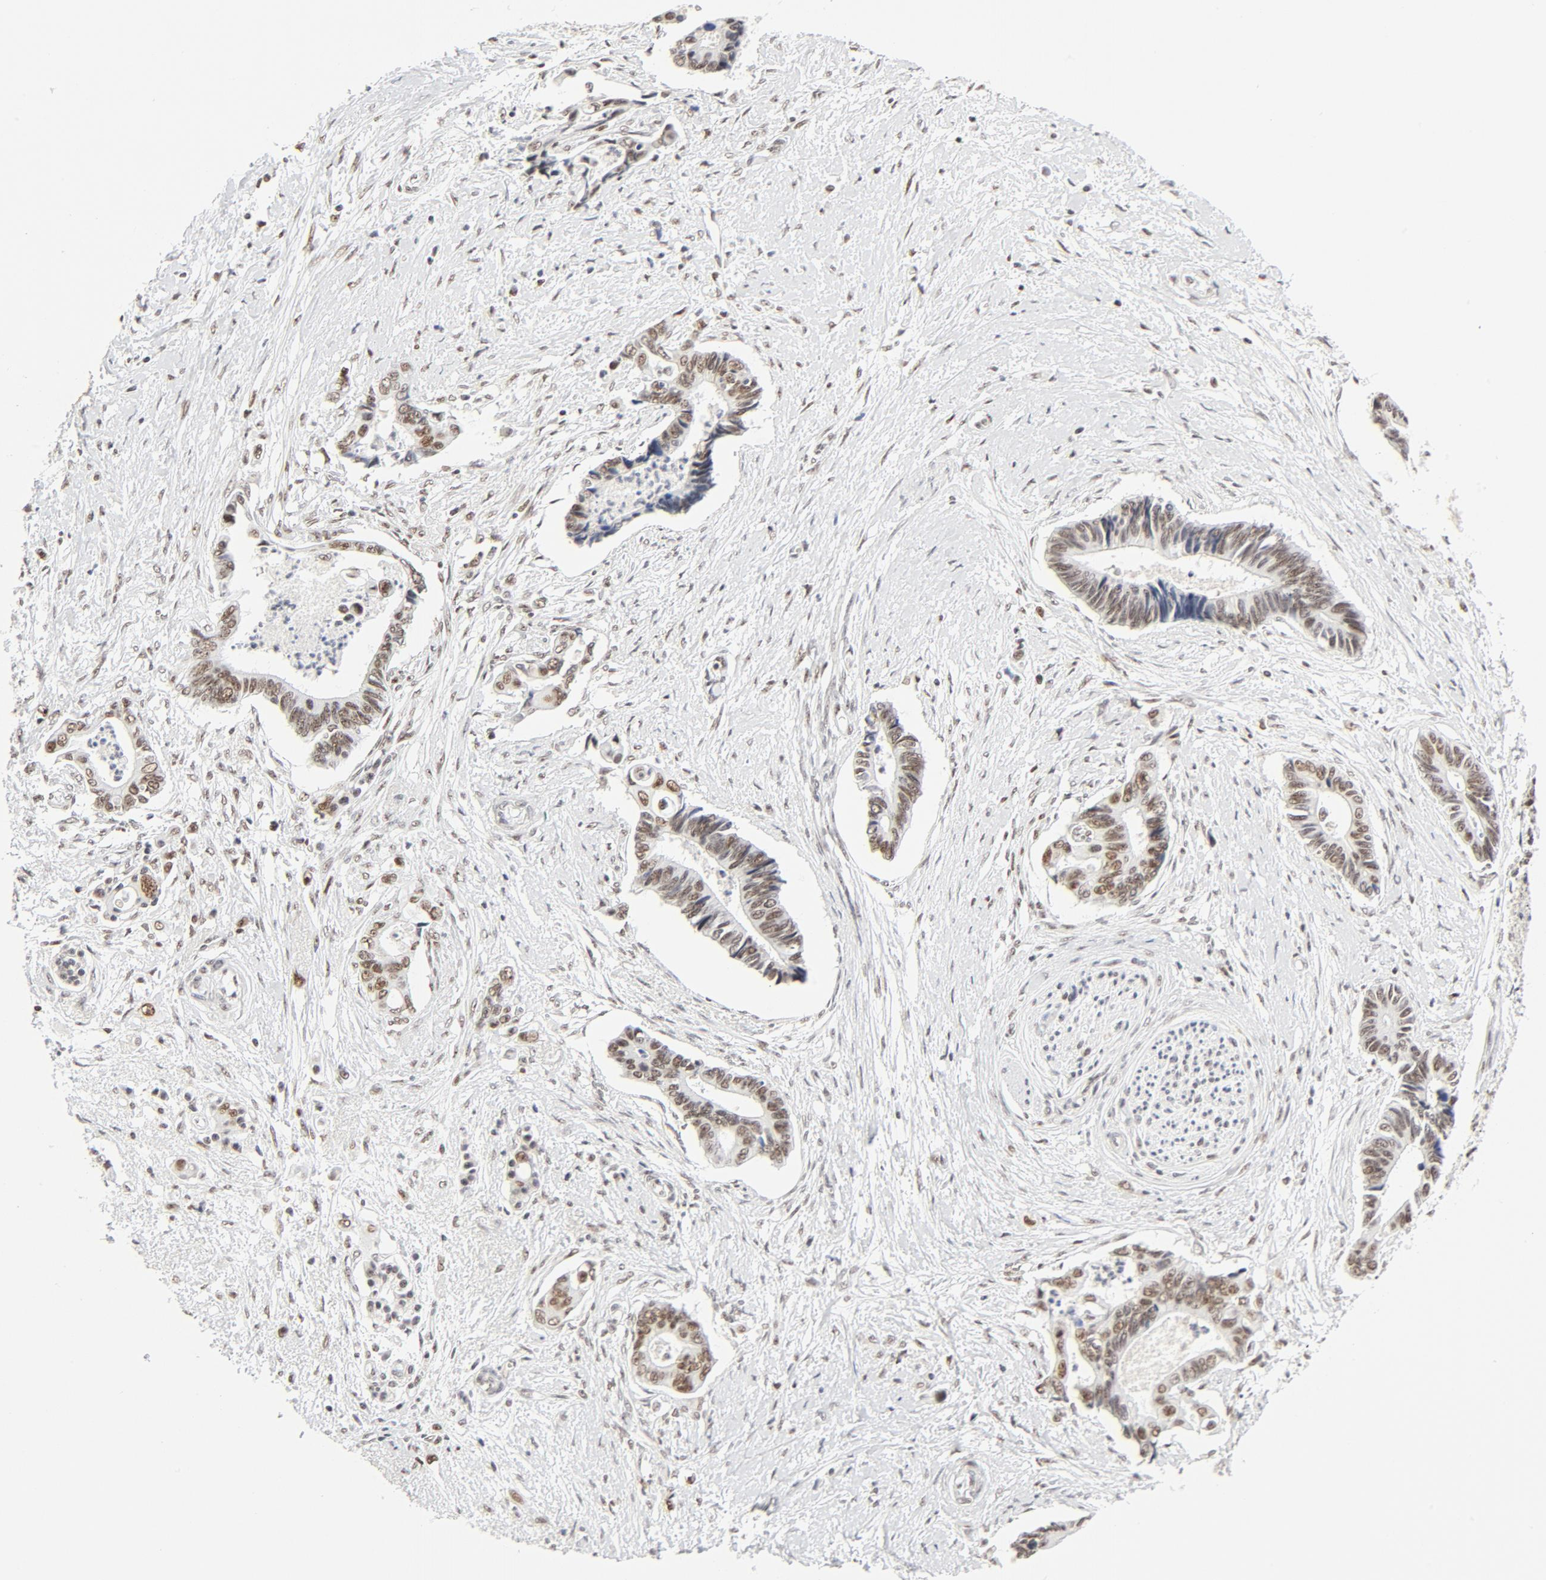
{"staining": {"intensity": "moderate", "quantity": ">75%", "location": "nuclear"}, "tissue": "pancreatic cancer", "cell_type": "Tumor cells", "image_type": "cancer", "snomed": [{"axis": "morphology", "description": "Adenocarcinoma, NOS"}, {"axis": "topography", "description": "Pancreas"}], "caption": "Immunohistochemistry (IHC) micrograph of pancreatic adenocarcinoma stained for a protein (brown), which displays medium levels of moderate nuclear staining in approximately >75% of tumor cells.", "gene": "GTF2H1", "patient": {"sex": "female", "age": 70}}